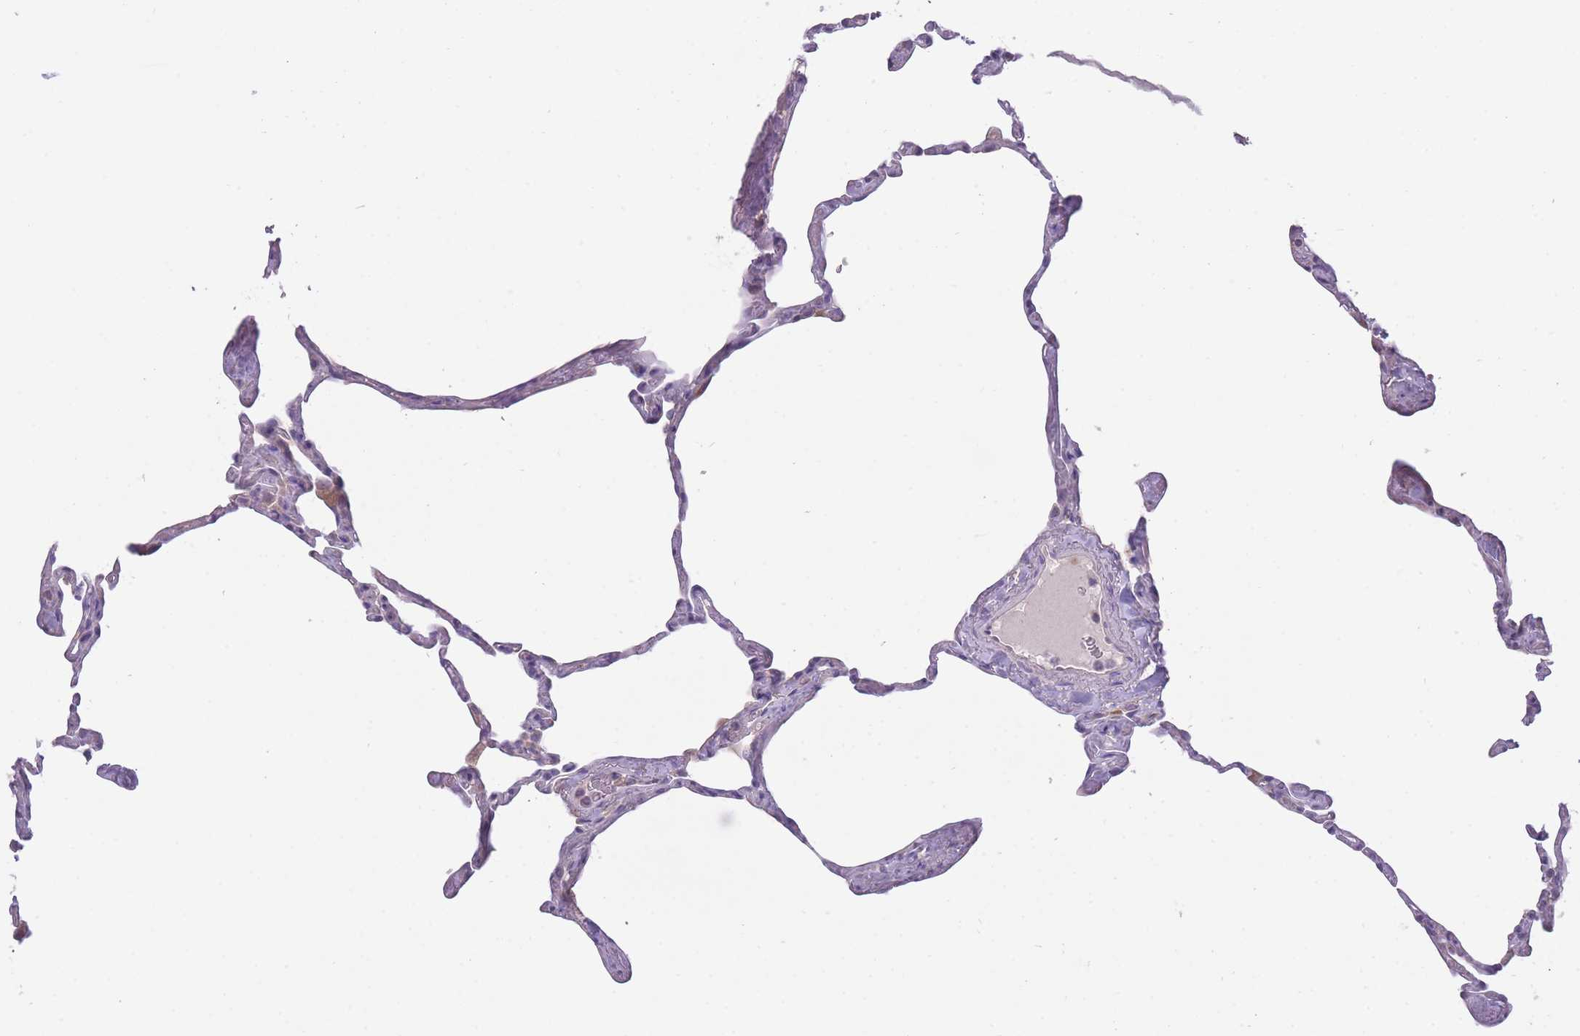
{"staining": {"intensity": "negative", "quantity": "none", "location": "none"}, "tissue": "lung", "cell_type": "Alveolar cells", "image_type": "normal", "snomed": [{"axis": "morphology", "description": "Normal tissue, NOS"}, {"axis": "topography", "description": "Lung"}], "caption": "Immunohistochemistry (IHC) photomicrograph of normal human lung stained for a protein (brown), which reveals no positivity in alveolar cells. (DAB (3,3'-diaminobenzidine) IHC, high magnification).", "gene": "CCT6A", "patient": {"sex": "male", "age": 65}}